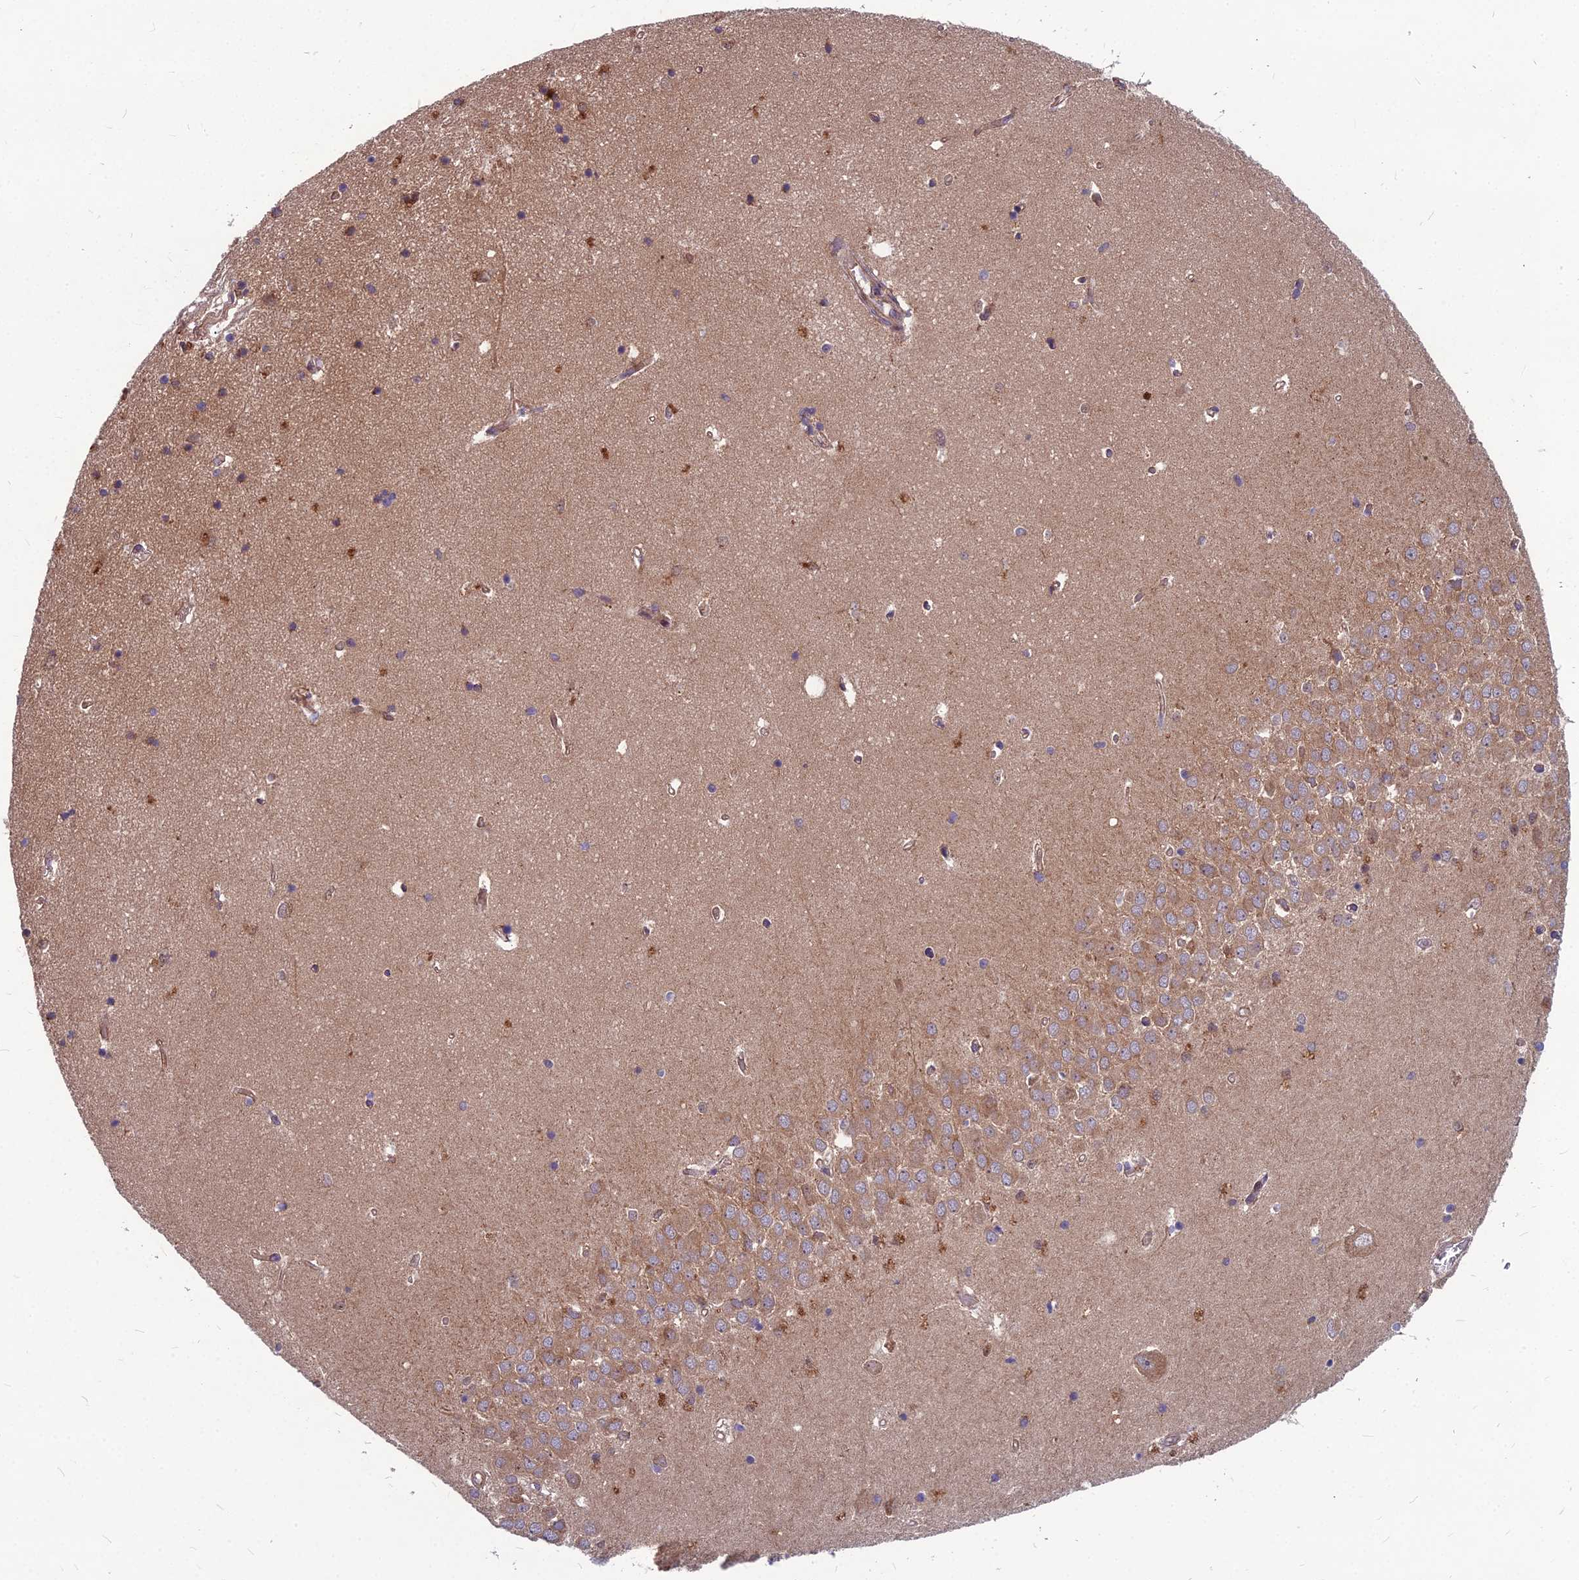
{"staining": {"intensity": "moderate", "quantity": "<25%", "location": "cytoplasmic/membranous"}, "tissue": "hippocampus", "cell_type": "Glial cells", "image_type": "normal", "snomed": [{"axis": "morphology", "description": "Normal tissue, NOS"}, {"axis": "topography", "description": "Hippocampus"}], "caption": "A brown stain labels moderate cytoplasmic/membranous staining of a protein in glial cells of benign hippocampus. The staining was performed using DAB to visualize the protein expression in brown, while the nuclei were stained in blue with hematoxylin (Magnification: 20x).", "gene": "MFSD8", "patient": {"sex": "male", "age": 45}}